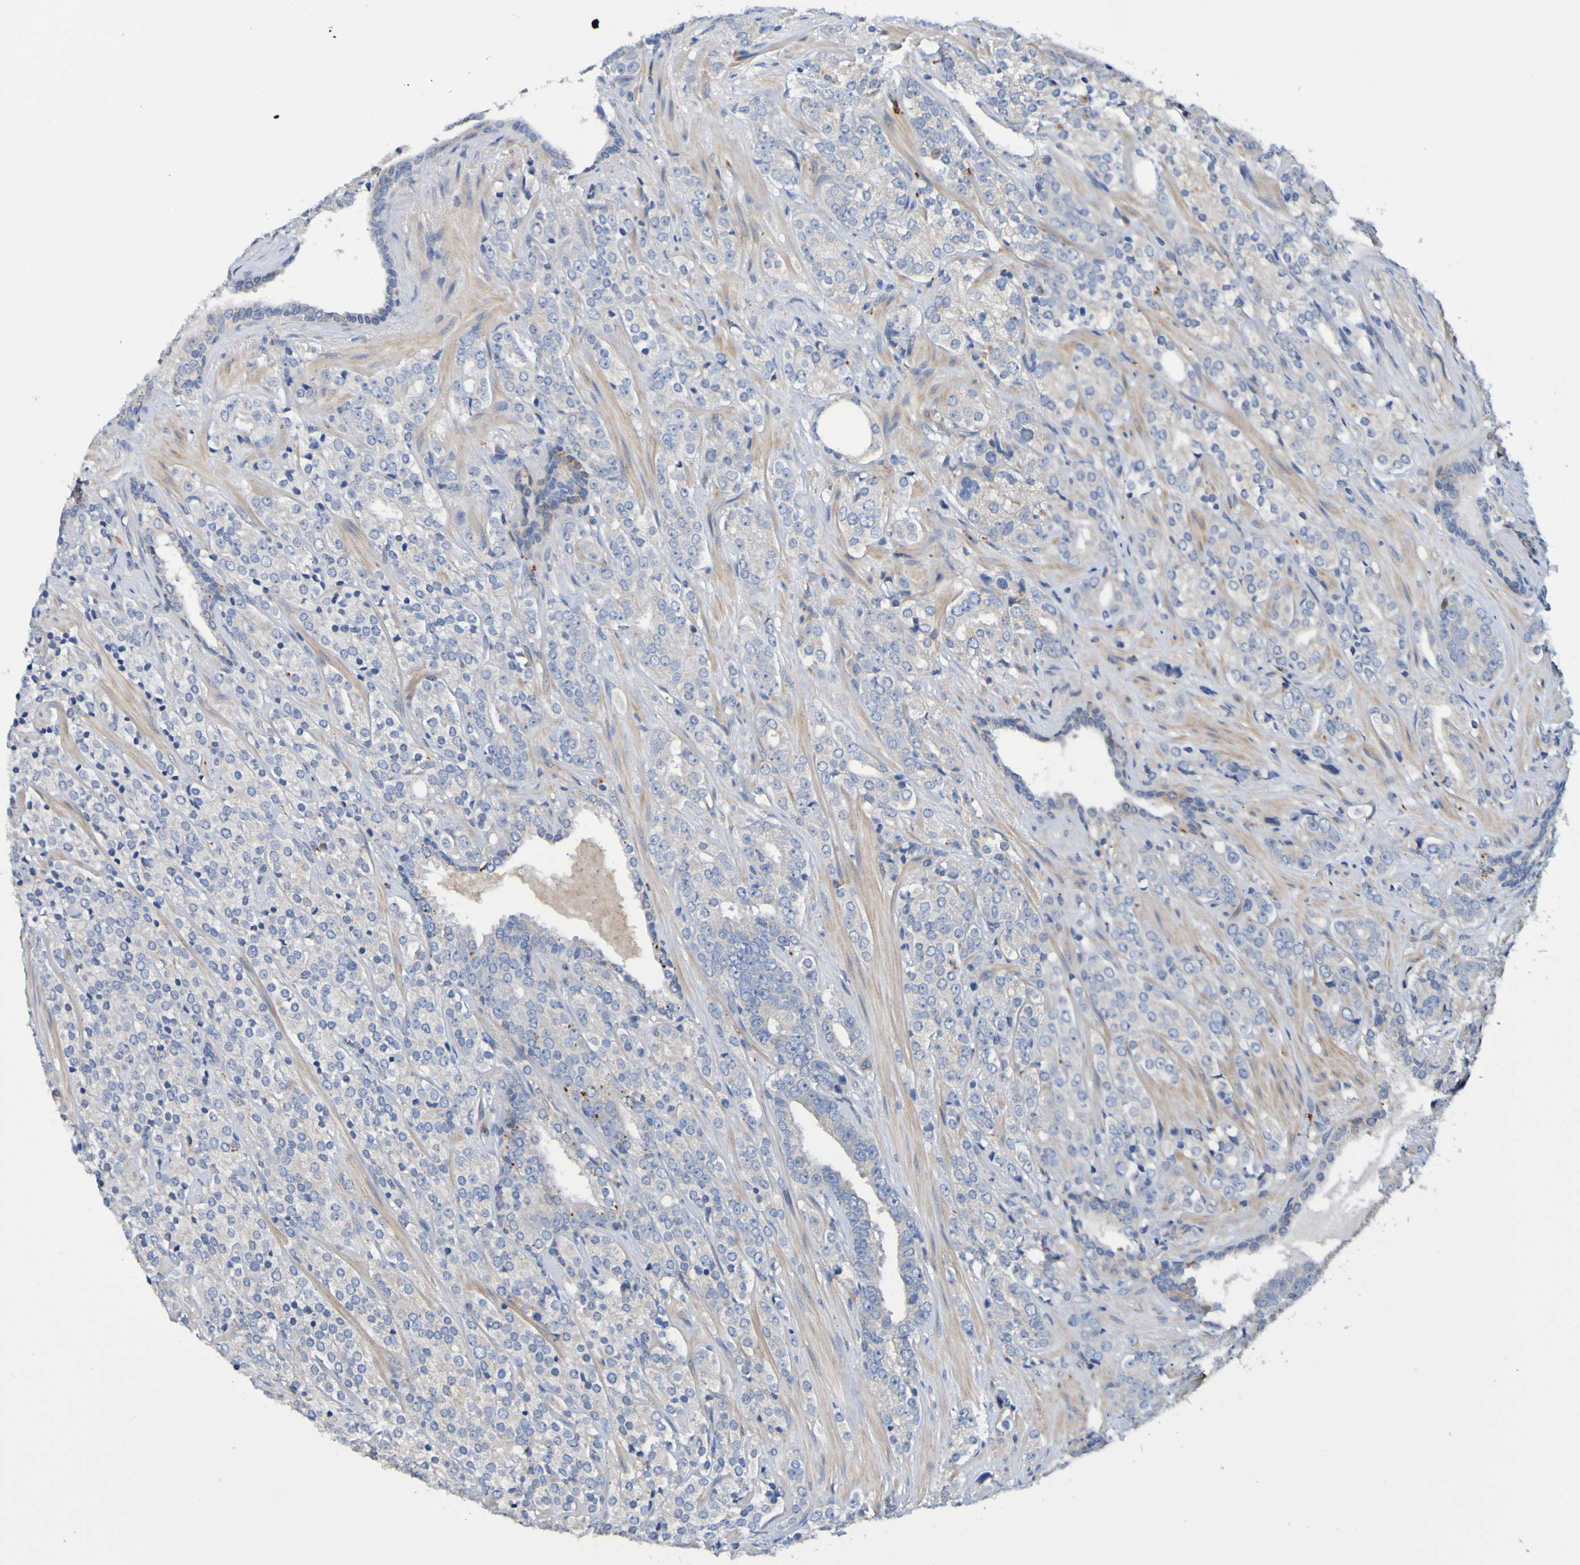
{"staining": {"intensity": "weak", "quantity": ">75%", "location": "cytoplasmic/membranous"}, "tissue": "prostate cancer", "cell_type": "Tumor cells", "image_type": "cancer", "snomed": [{"axis": "morphology", "description": "Adenocarcinoma, High grade"}, {"axis": "topography", "description": "Prostate"}], "caption": "Tumor cells exhibit low levels of weak cytoplasmic/membranous staining in about >75% of cells in prostate cancer.", "gene": "METAP2", "patient": {"sex": "male", "age": 71}}